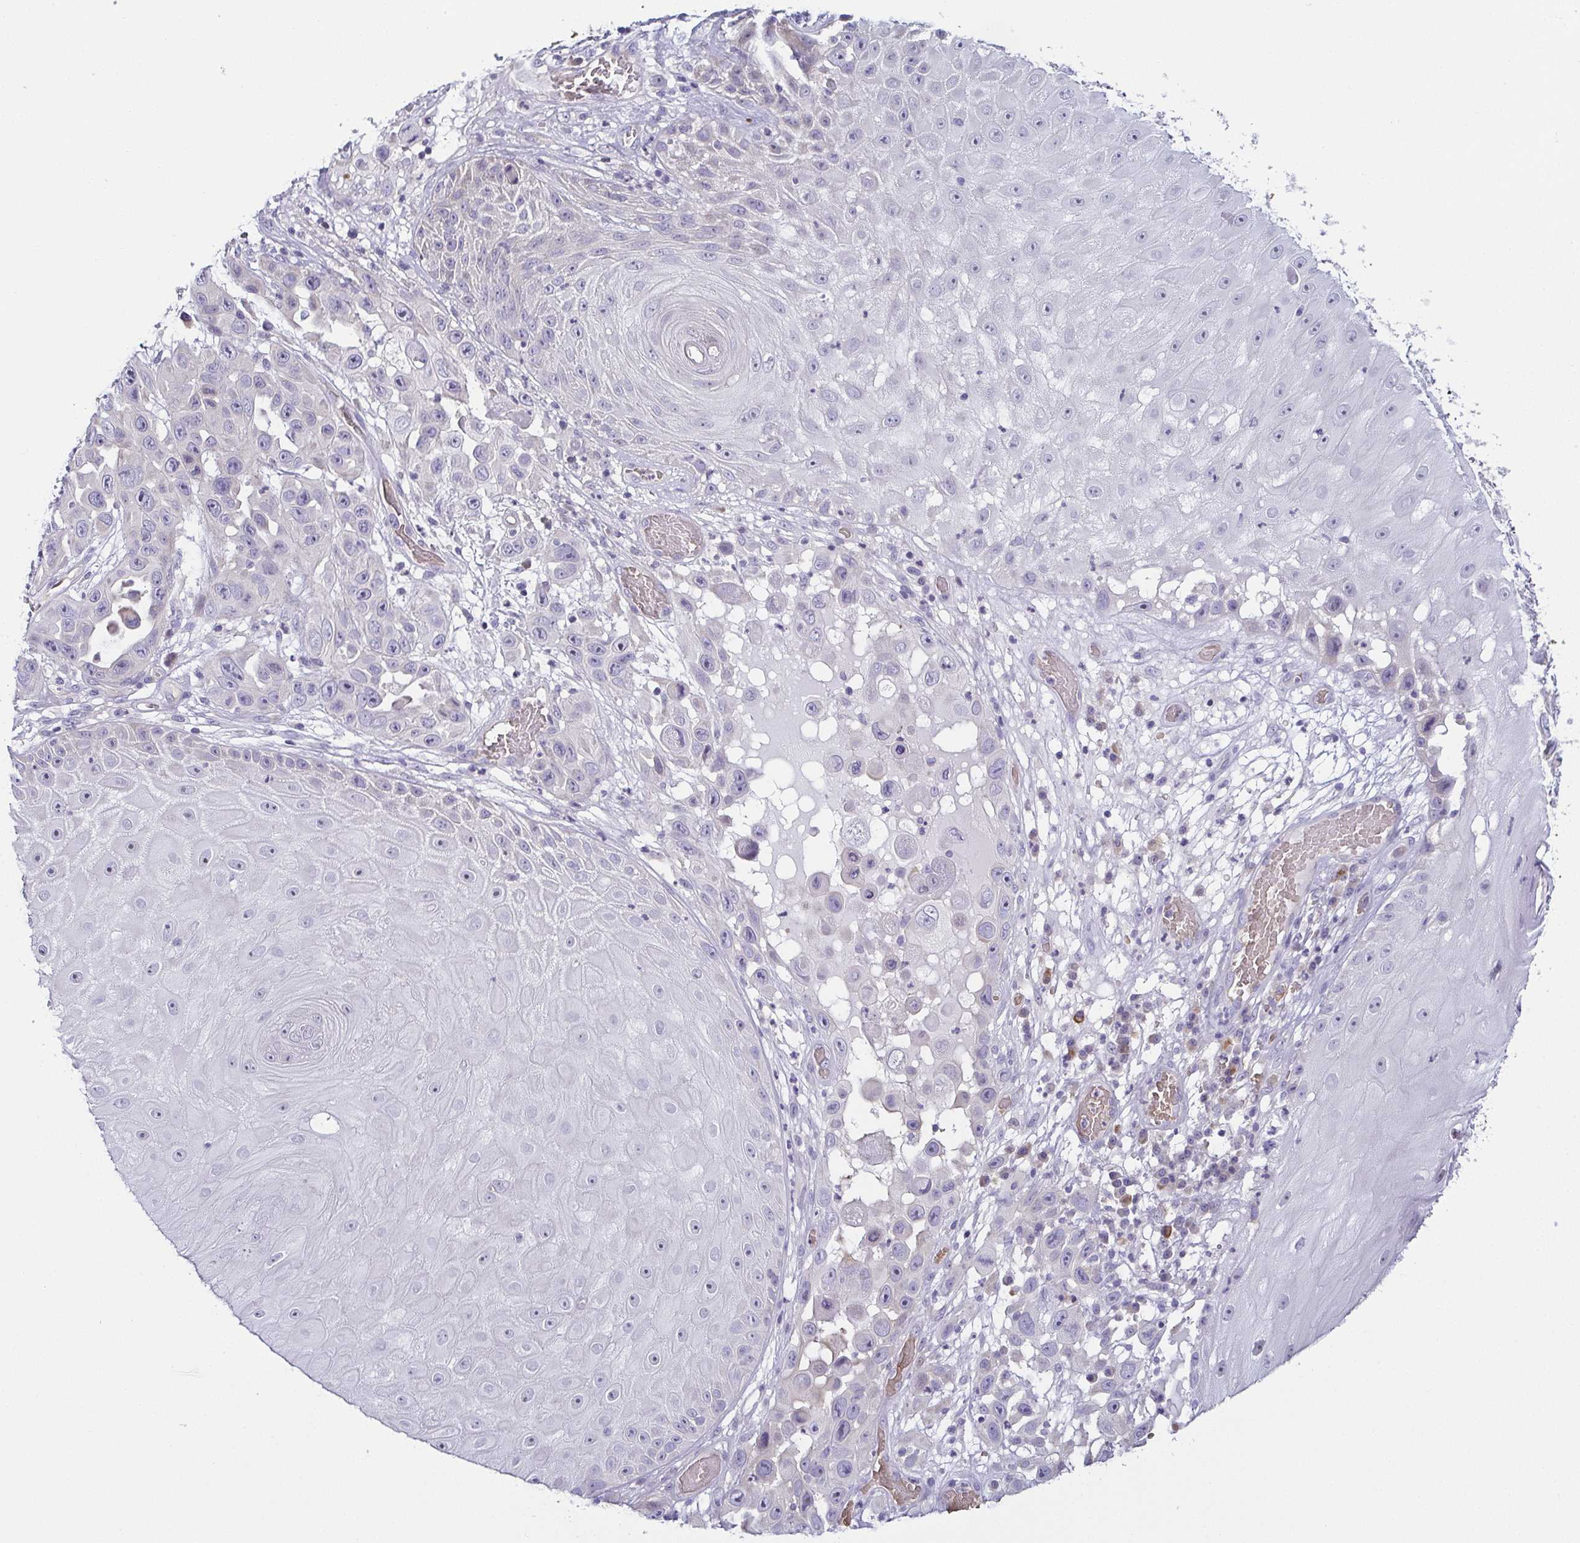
{"staining": {"intensity": "negative", "quantity": "none", "location": "none"}, "tissue": "skin cancer", "cell_type": "Tumor cells", "image_type": "cancer", "snomed": [{"axis": "morphology", "description": "Squamous cell carcinoma, NOS"}, {"axis": "topography", "description": "Skin"}], "caption": "Squamous cell carcinoma (skin) was stained to show a protein in brown. There is no significant expression in tumor cells. (Stains: DAB (3,3'-diaminobenzidine) IHC with hematoxylin counter stain, Microscopy: brightfield microscopy at high magnification).", "gene": "FAM162B", "patient": {"sex": "male", "age": 81}}